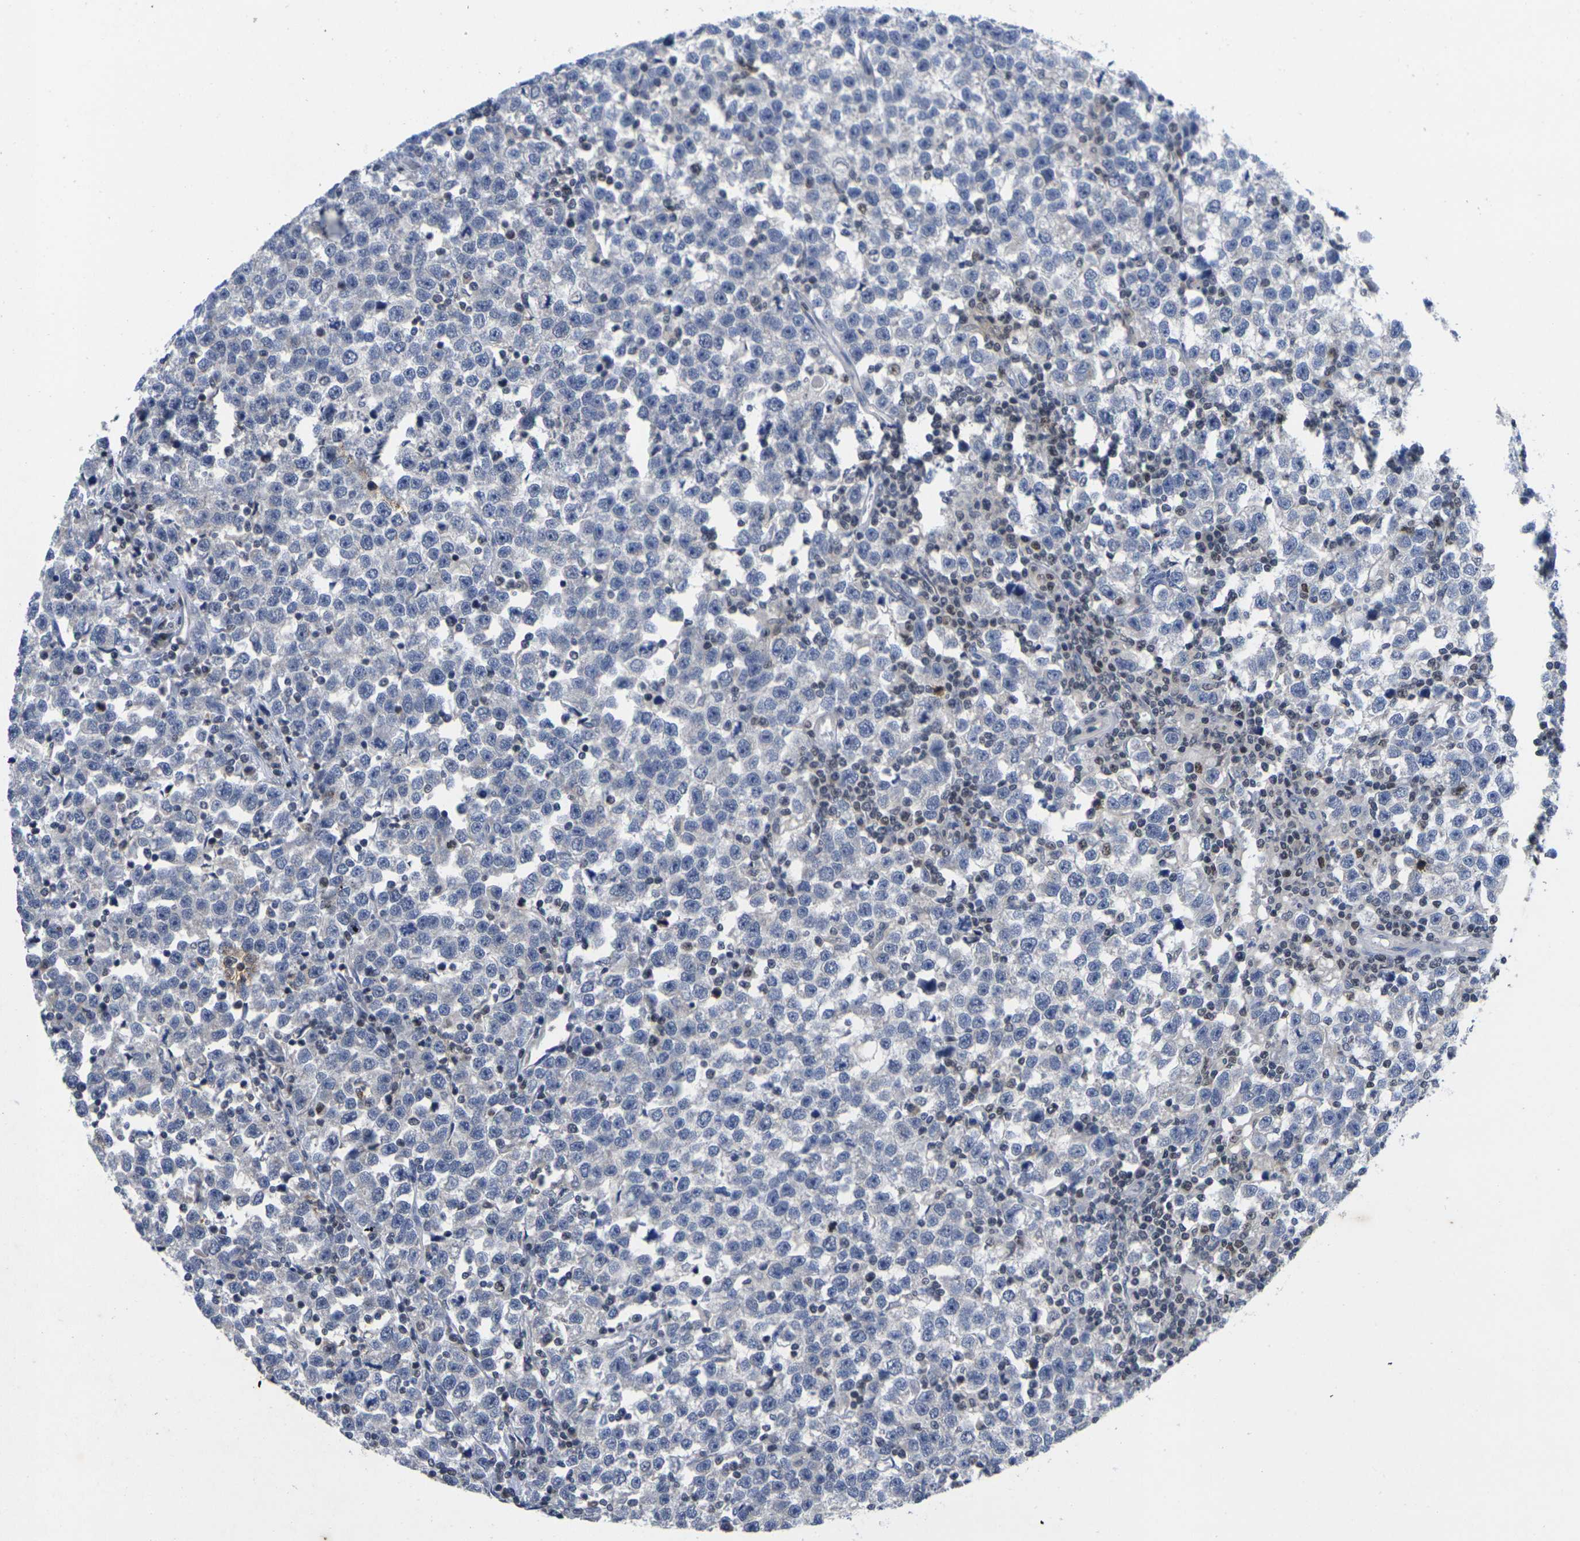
{"staining": {"intensity": "negative", "quantity": "none", "location": "none"}, "tissue": "testis cancer", "cell_type": "Tumor cells", "image_type": "cancer", "snomed": [{"axis": "morphology", "description": "Seminoma, NOS"}, {"axis": "topography", "description": "Testis"}], "caption": "Tumor cells show no significant protein staining in testis cancer.", "gene": "IKZF1", "patient": {"sex": "male", "age": 43}}